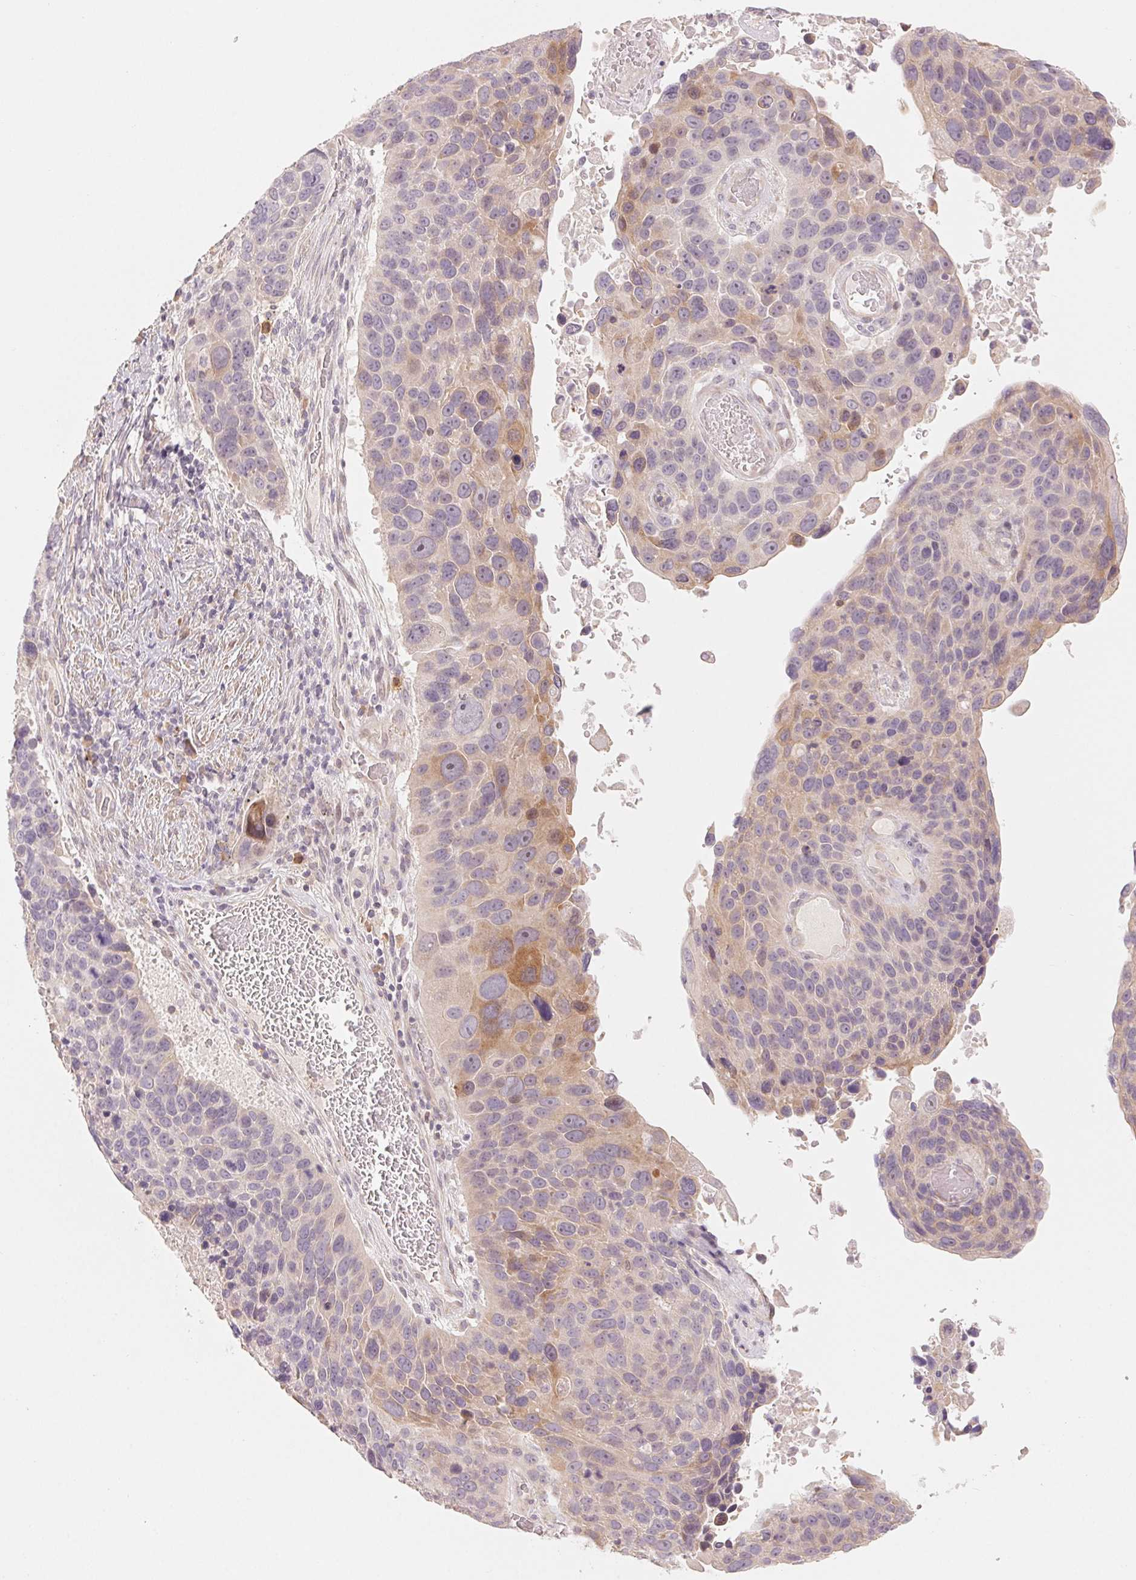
{"staining": {"intensity": "weak", "quantity": "<25%", "location": "cytoplasmic/membranous"}, "tissue": "lung cancer", "cell_type": "Tumor cells", "image_type": "cancer", "snomed": [{"axis": "morphology", "description": "Squamous cell carcinoma, NOS"}, {"axis": "topography", "description": "Lung"}], "caption": "Photomicrograph shows no protein expression in tumor cells of lung squamous cell carcinoma tissue. Brightfield microscopy of immunohistochemistry stained with DAB (3,3'-diaminobenzidine) (brown) and hematoxylin (blue), captured at high magnification.", "gene": "DENND2C", "patient": {"sex": "male", "age": 68}}